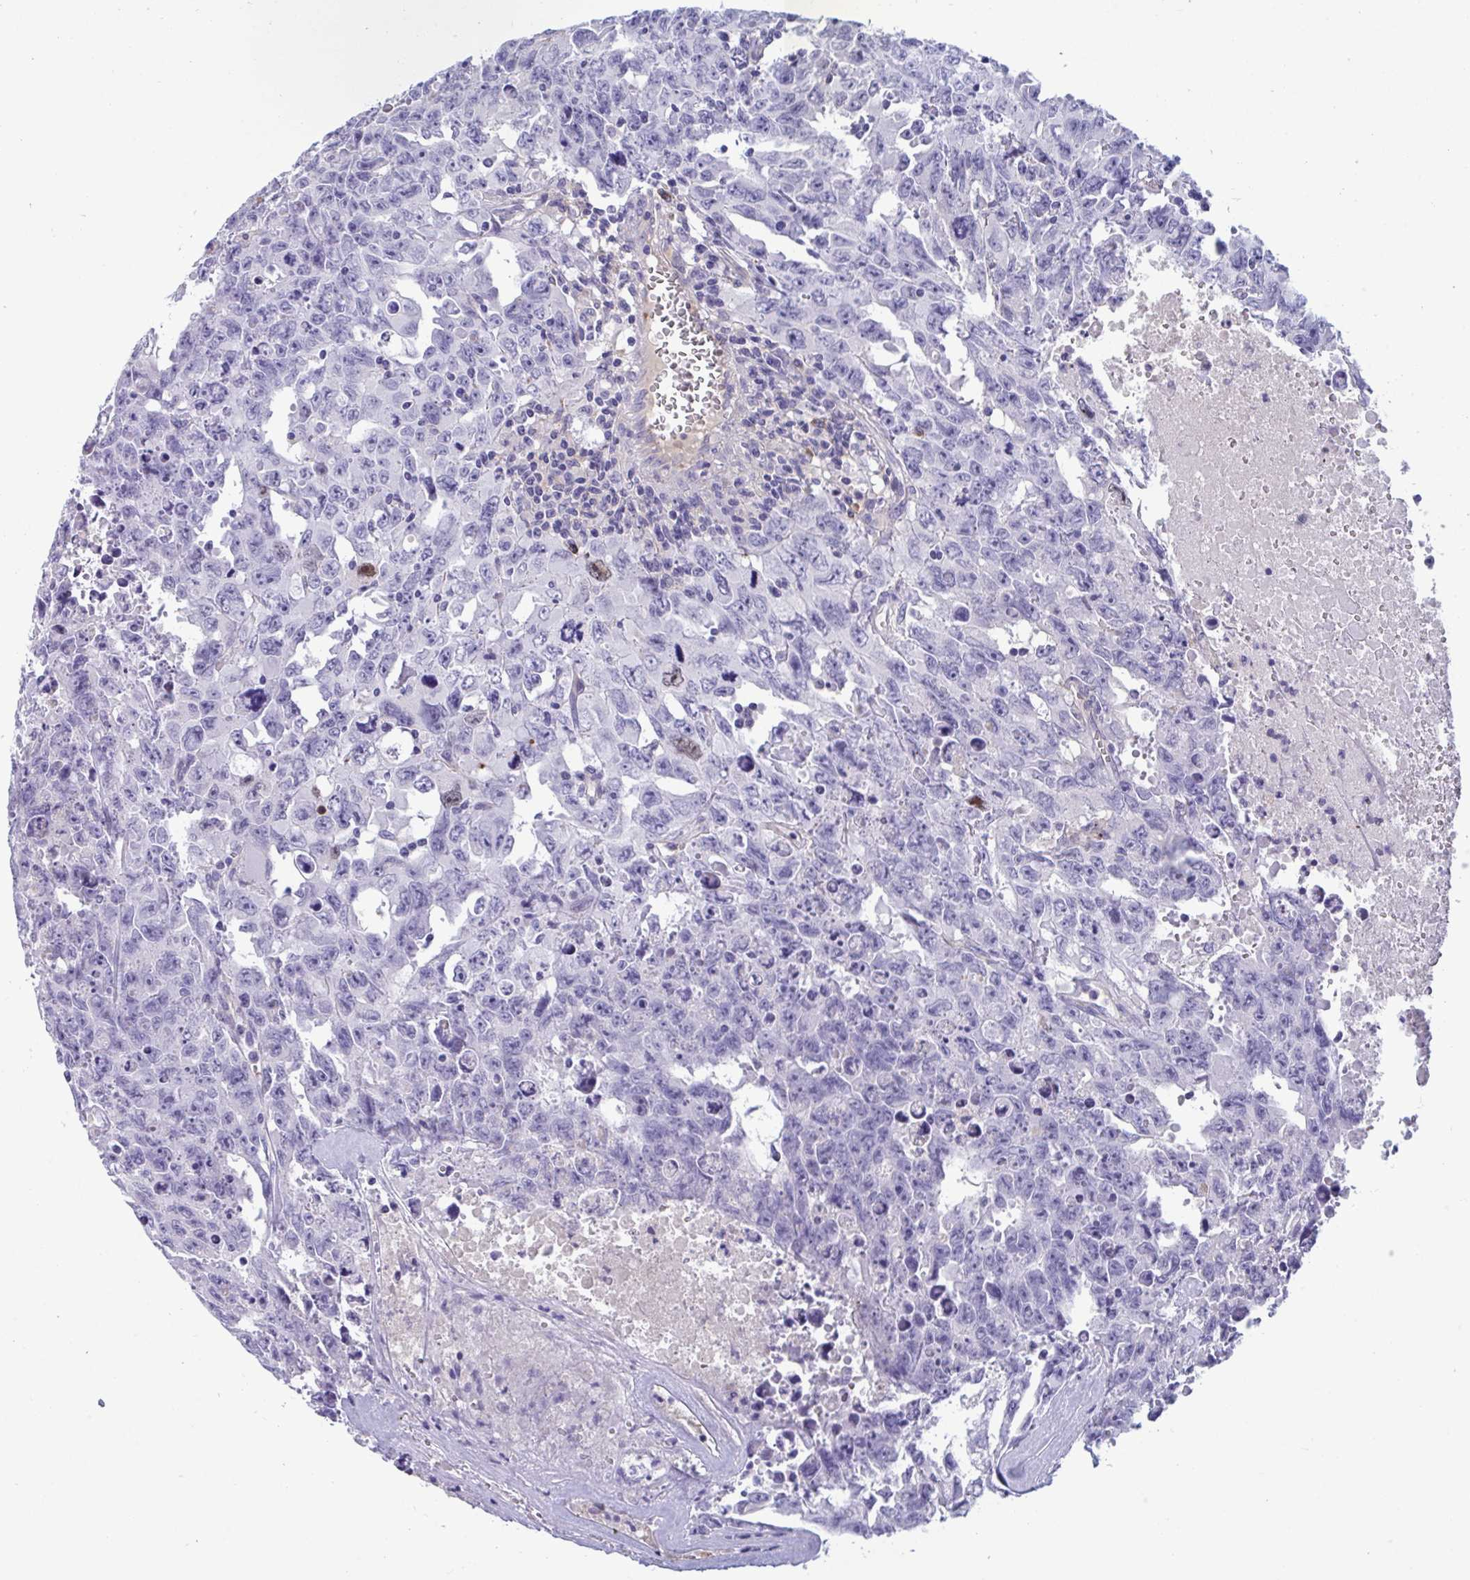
{"staining": {"intensity": "negative", "quantity": "none", "location": "none"}, "tissue": "testis cancer", "cell_type": "Tumor cells", "image_type": "cancer", "snomed": [{"axis": "morphology", "description": "Carcinoma, Embryonal, NOS"}, {"axis": "topography", "description": "Testis"}], "caption": "IHC photomicrograph of testis embryonal carcinoma stained for a protein (brown), which reveals no expression in tumor cells. Nuclei are stained in blue.", "gene": "MS4A14", "patient": {"sex": "male", "age": 24}}